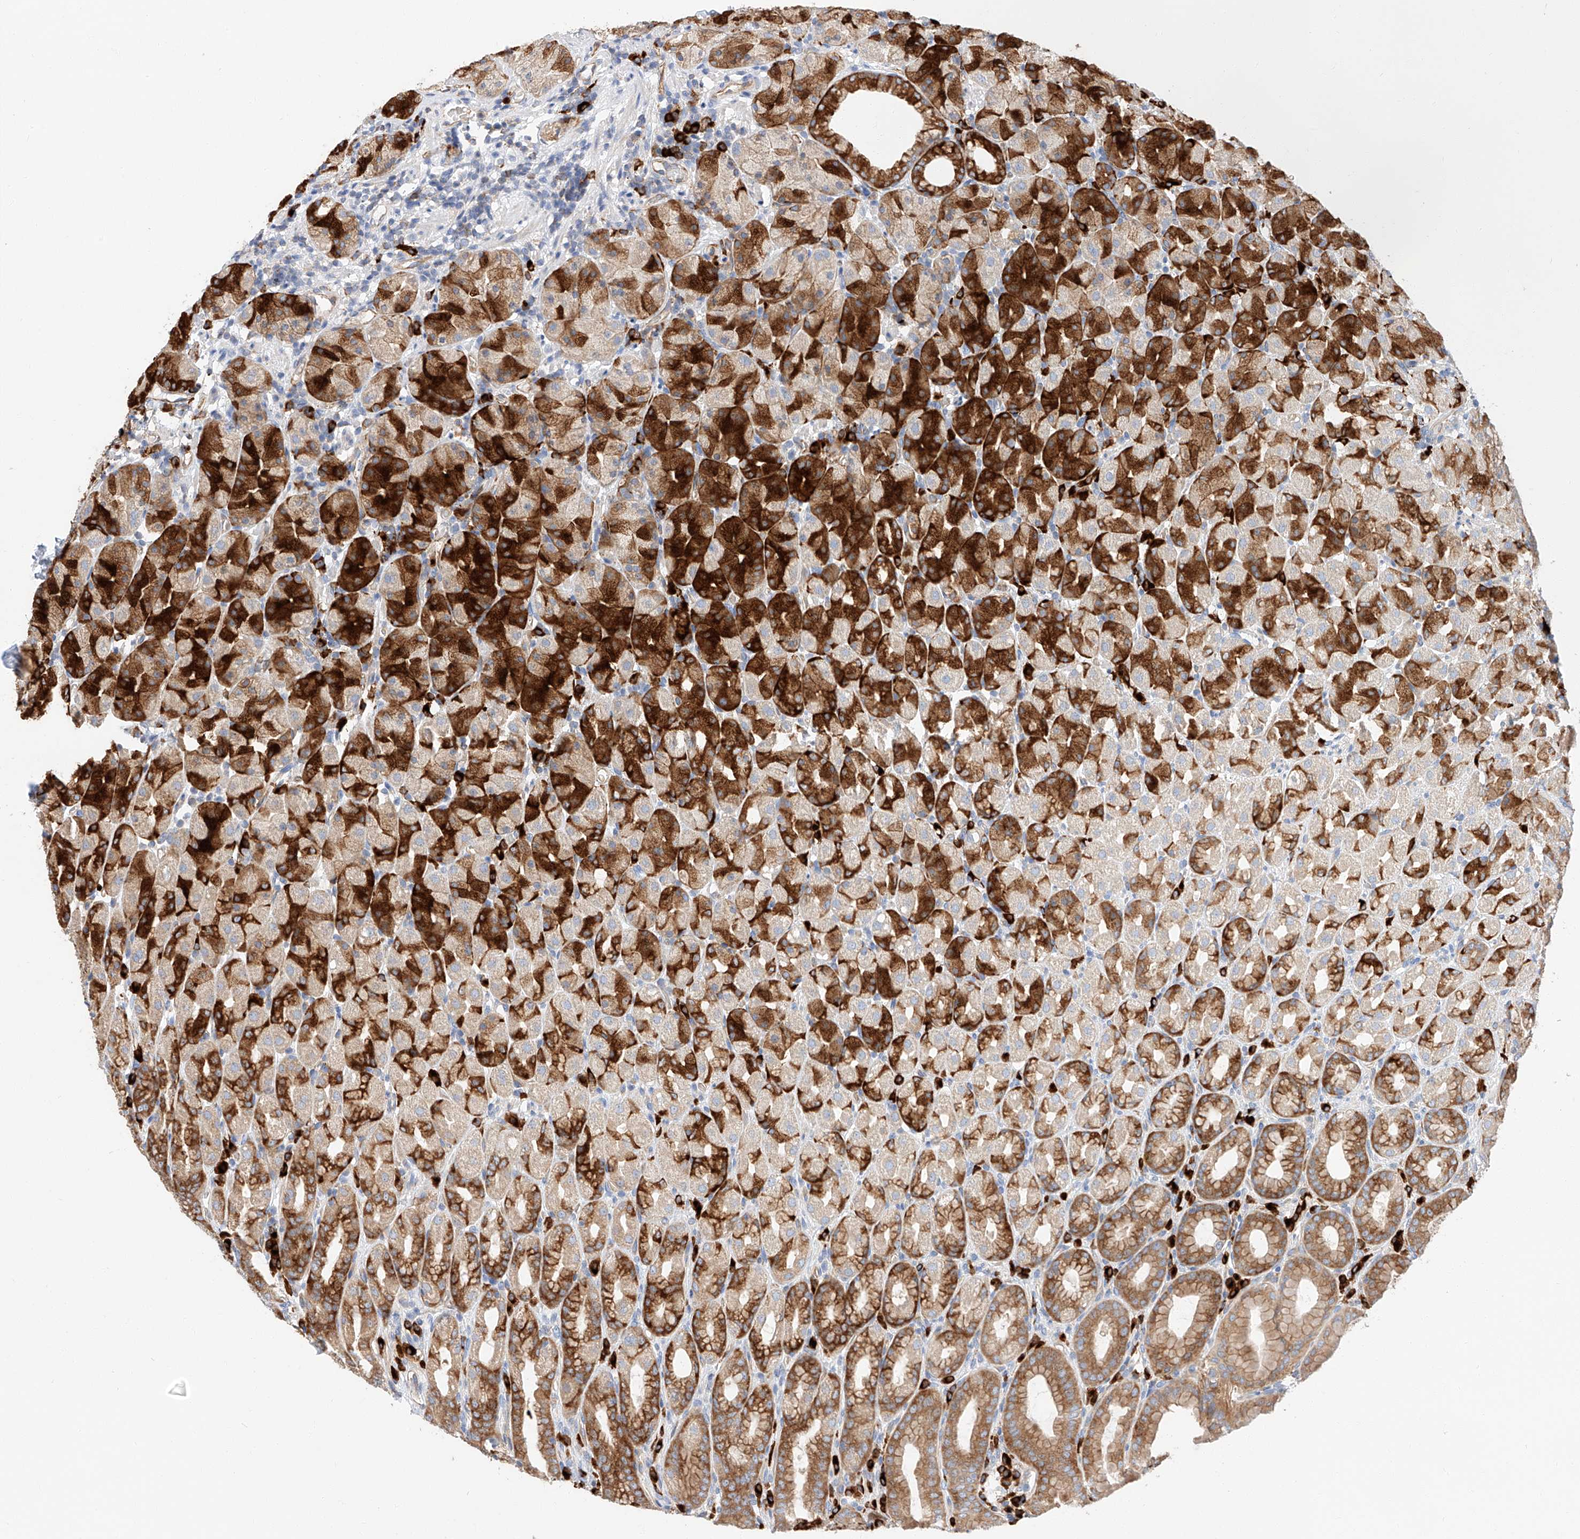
{"staining": {"intensity": "strong", "quantity": "25%-75%", "location": "cytoplasmic/membranous"}, "tissue": "stomach", "cell_type": "Glandular cells", "image_type": "normal", "snomed": [{"axis": "morphology", "description": "Normal tissue, NOS"}, {"axis": "topography", "description": "Stomach, upper"}], "caption": "IHC (DAB (3,3'-diaminobenzidine)) staining of normal human stomach reveals strong cytoplasmic/membranous protein expression in about 25%-75% of glandular cells.", "gene": "GLMN", "patient": {"sex": "male", "age": 68}}